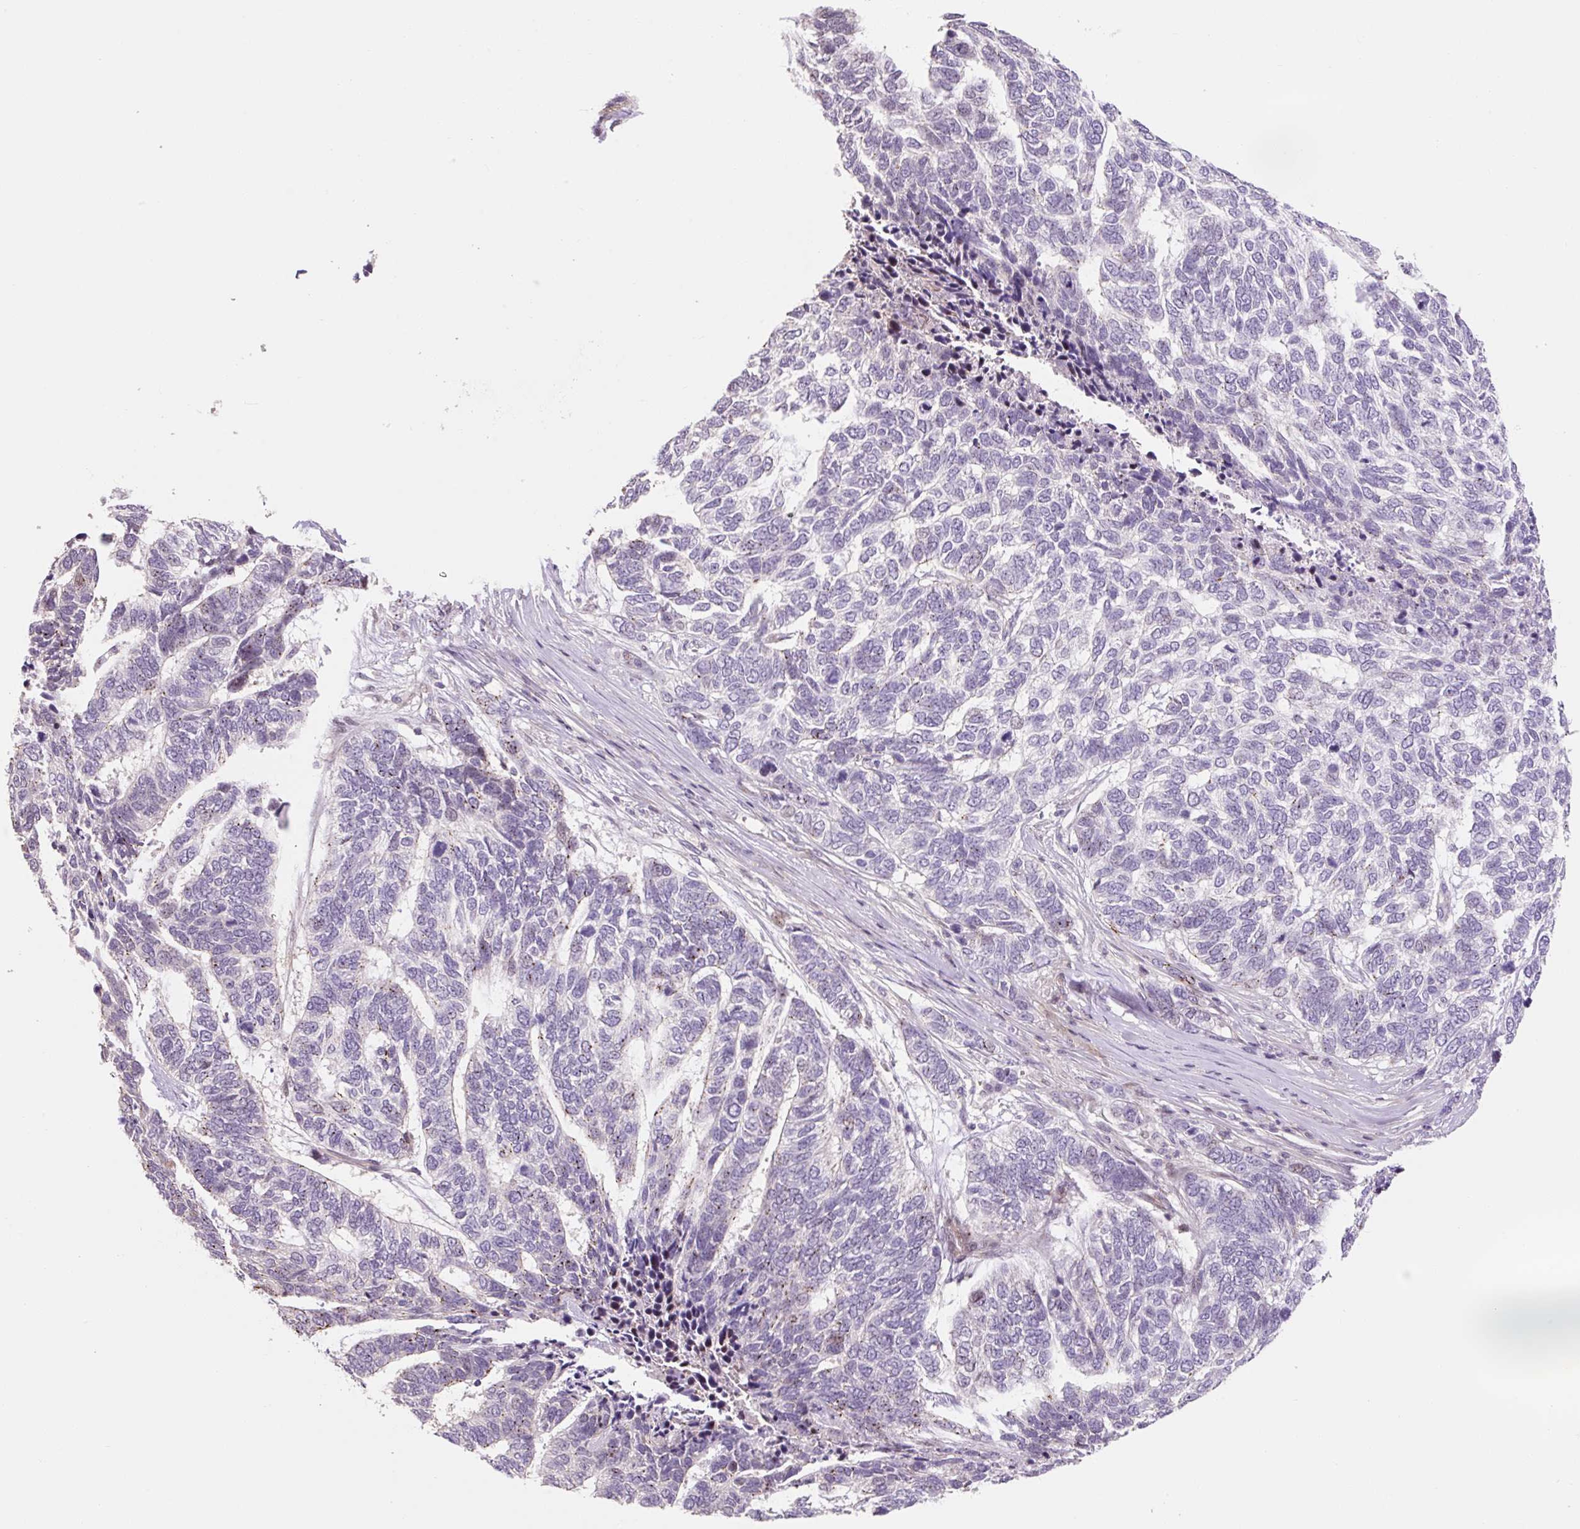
{"staining": {"intensity": "moderate", "quantity": "<25%", "location": "cytoplasmic/membranous"}, "tissue": "skin cancer", "cell_type": "Tumor cells", "image_type": "cancer", "snomed": [{"axis": "morphology", "description": "Basal cell carcinoma"}, {"axis": "topography", "description": "Skin"}], "caption": "Immunohistochemistry (DAB (3,3'-diaminobenzidine)) staining of basal cell carcinoma (skin) reveals moderate cytoplasmic/membranous protein staining in about <25% of tumor cells.", "gene": "ZNF552", "patient": {"sex": "female", "age": 65}}